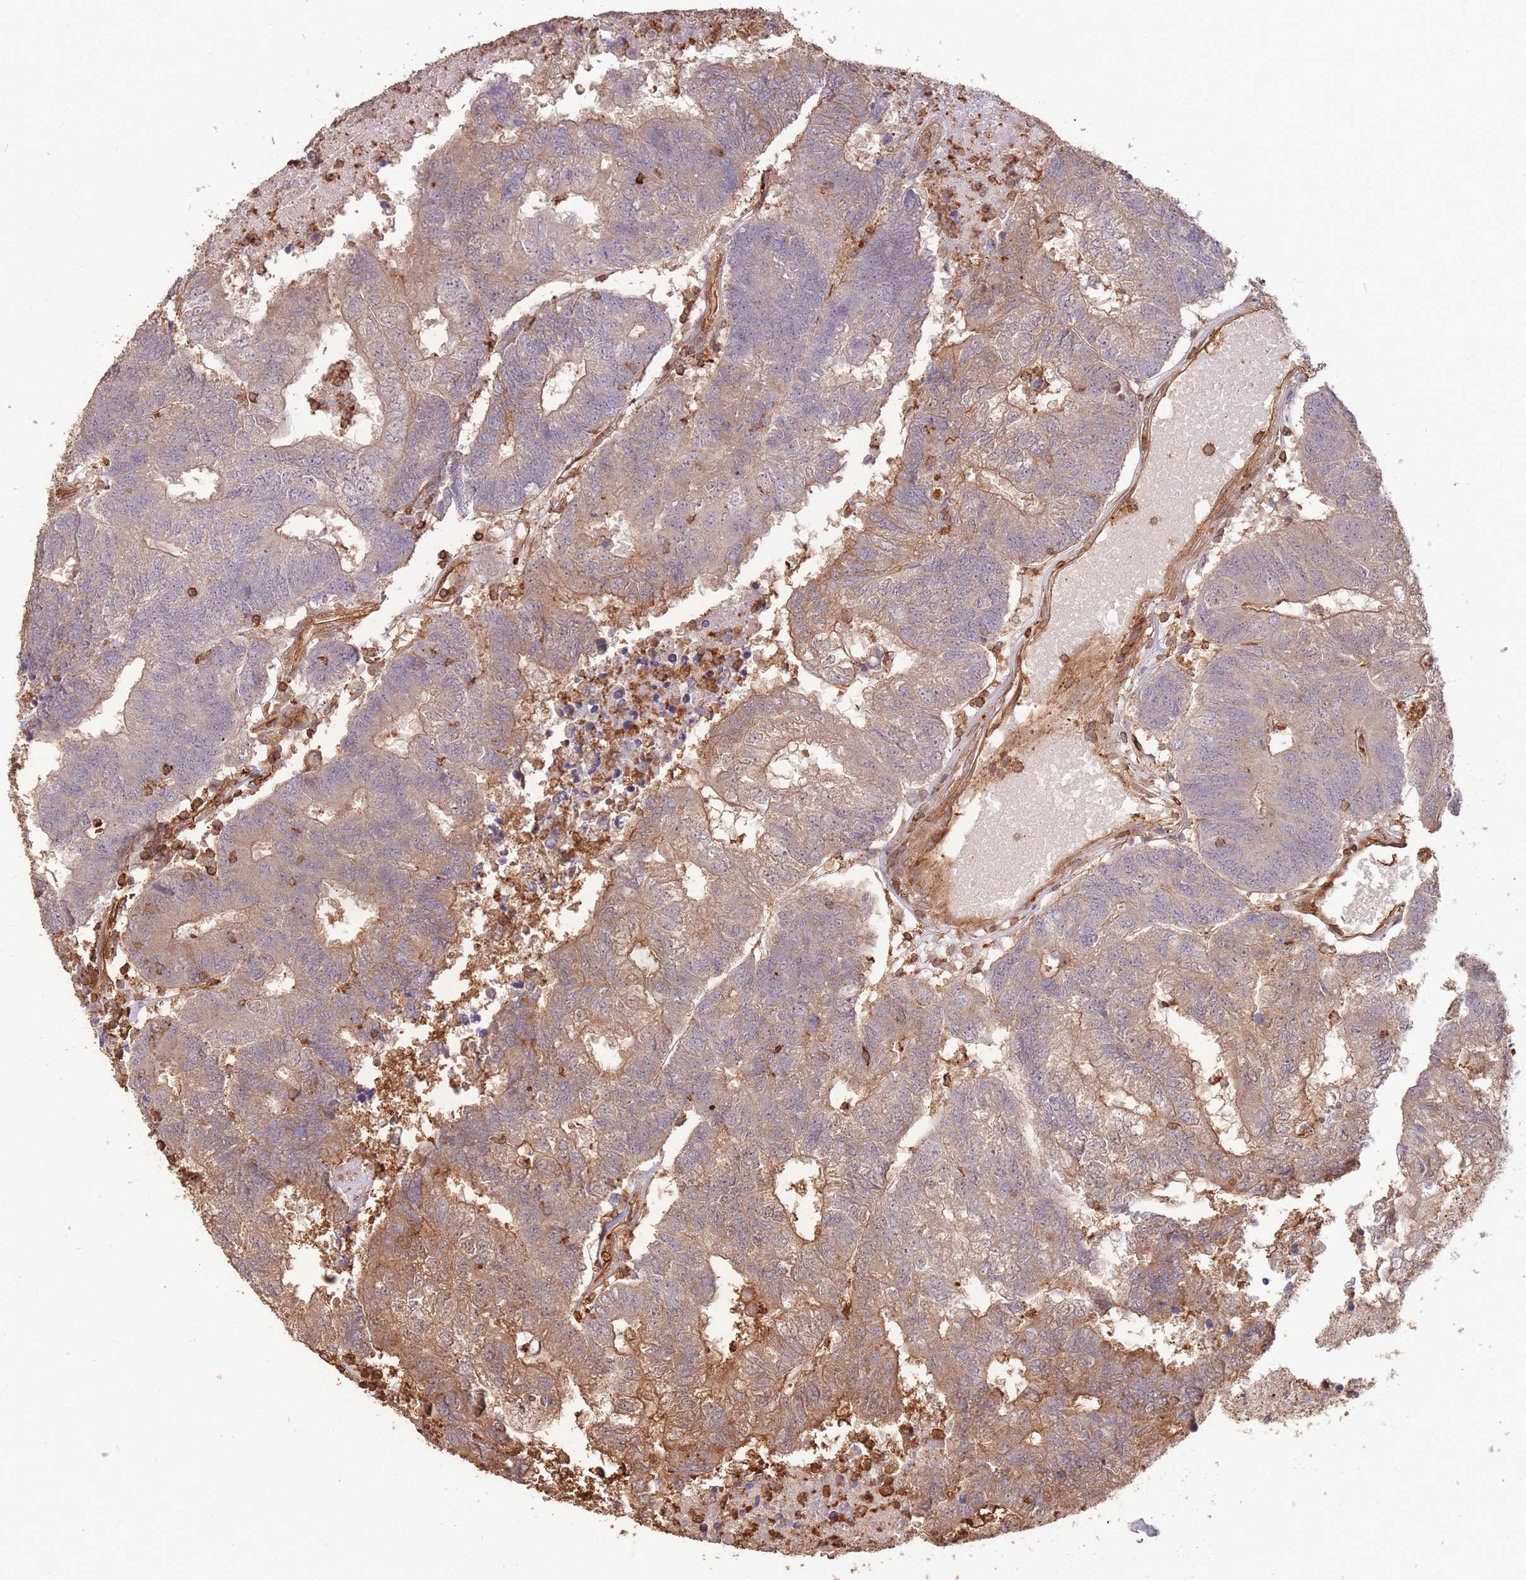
{"staining": {"intensity": "moderate", "quantity": "25%-75%", "location": "cytoplasmic/membranous"}, "tissue": "colorectal cancer", "cell_type": "Tumor cells", "image_type": "cancer", "snomed": [{"axis": "morphology", "description": "Adenocarcinoma, NOS"}, {"axis": "topography", "description": "Colon"}], "caption": "Tumor cells show medium levels of moderate cytoplasmic/membranous expression in about 25%-75% of cells in colorectal cancer (adenocarcinoma).", "gene": "PLS3", "patient": {"sex": "female", "age": 48}}